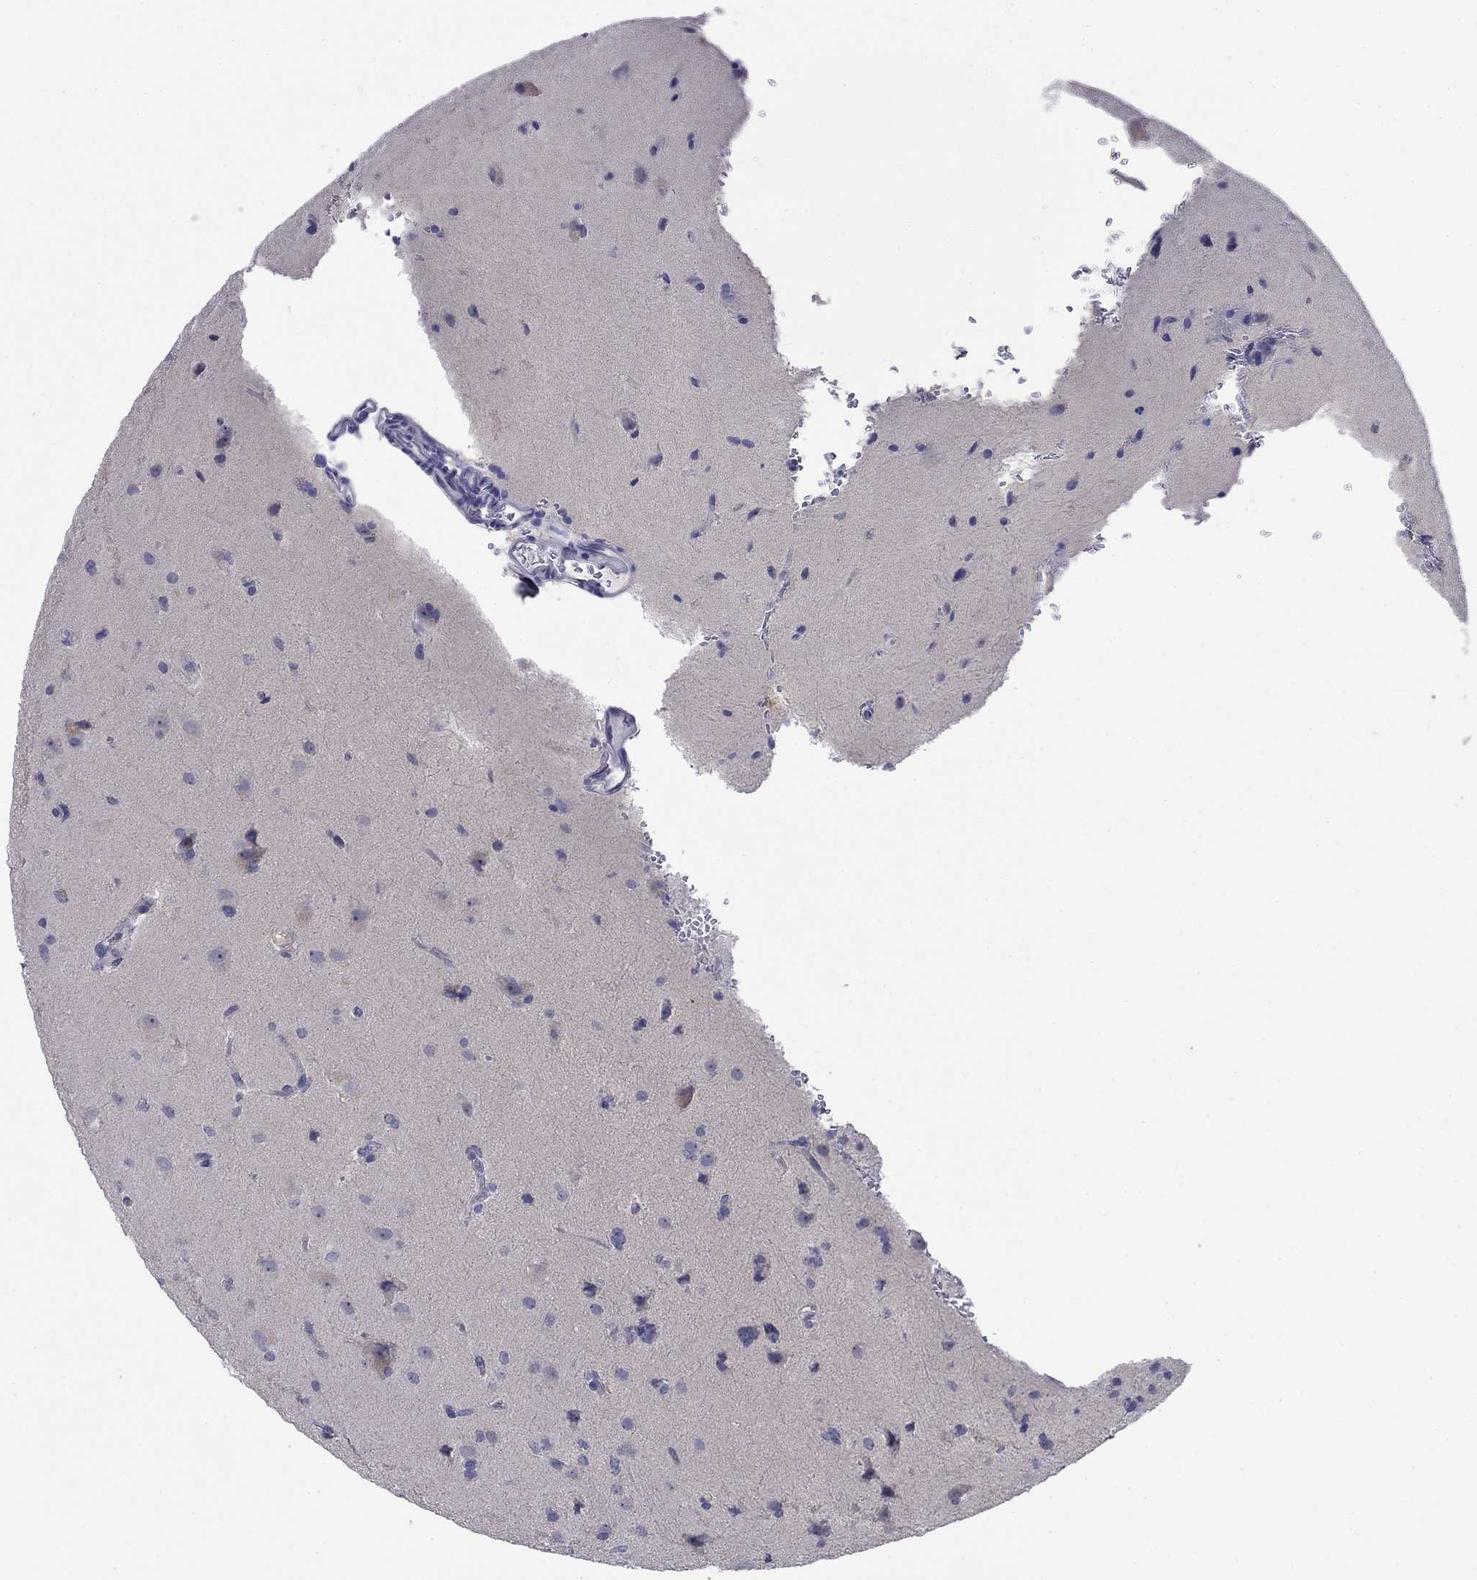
{"staining": {"intensity": "negative", "quantity": "none", "location": "none"}, "tissue": "glioma", "cell_type": "Tumor cells", "image_type": "cancer", "snomed": [{"axis": "morphology", "description": "Glioma, malignant, Low grade"}, {"axis": "topography", "description": "Brain"}], "caption": "Glioma stained for a protein using immunohistochemistry (IHC) demonstrates no staining tumor cells.", "gene": "POU2F2", "patient": {"sex": "male", "age": 58}}